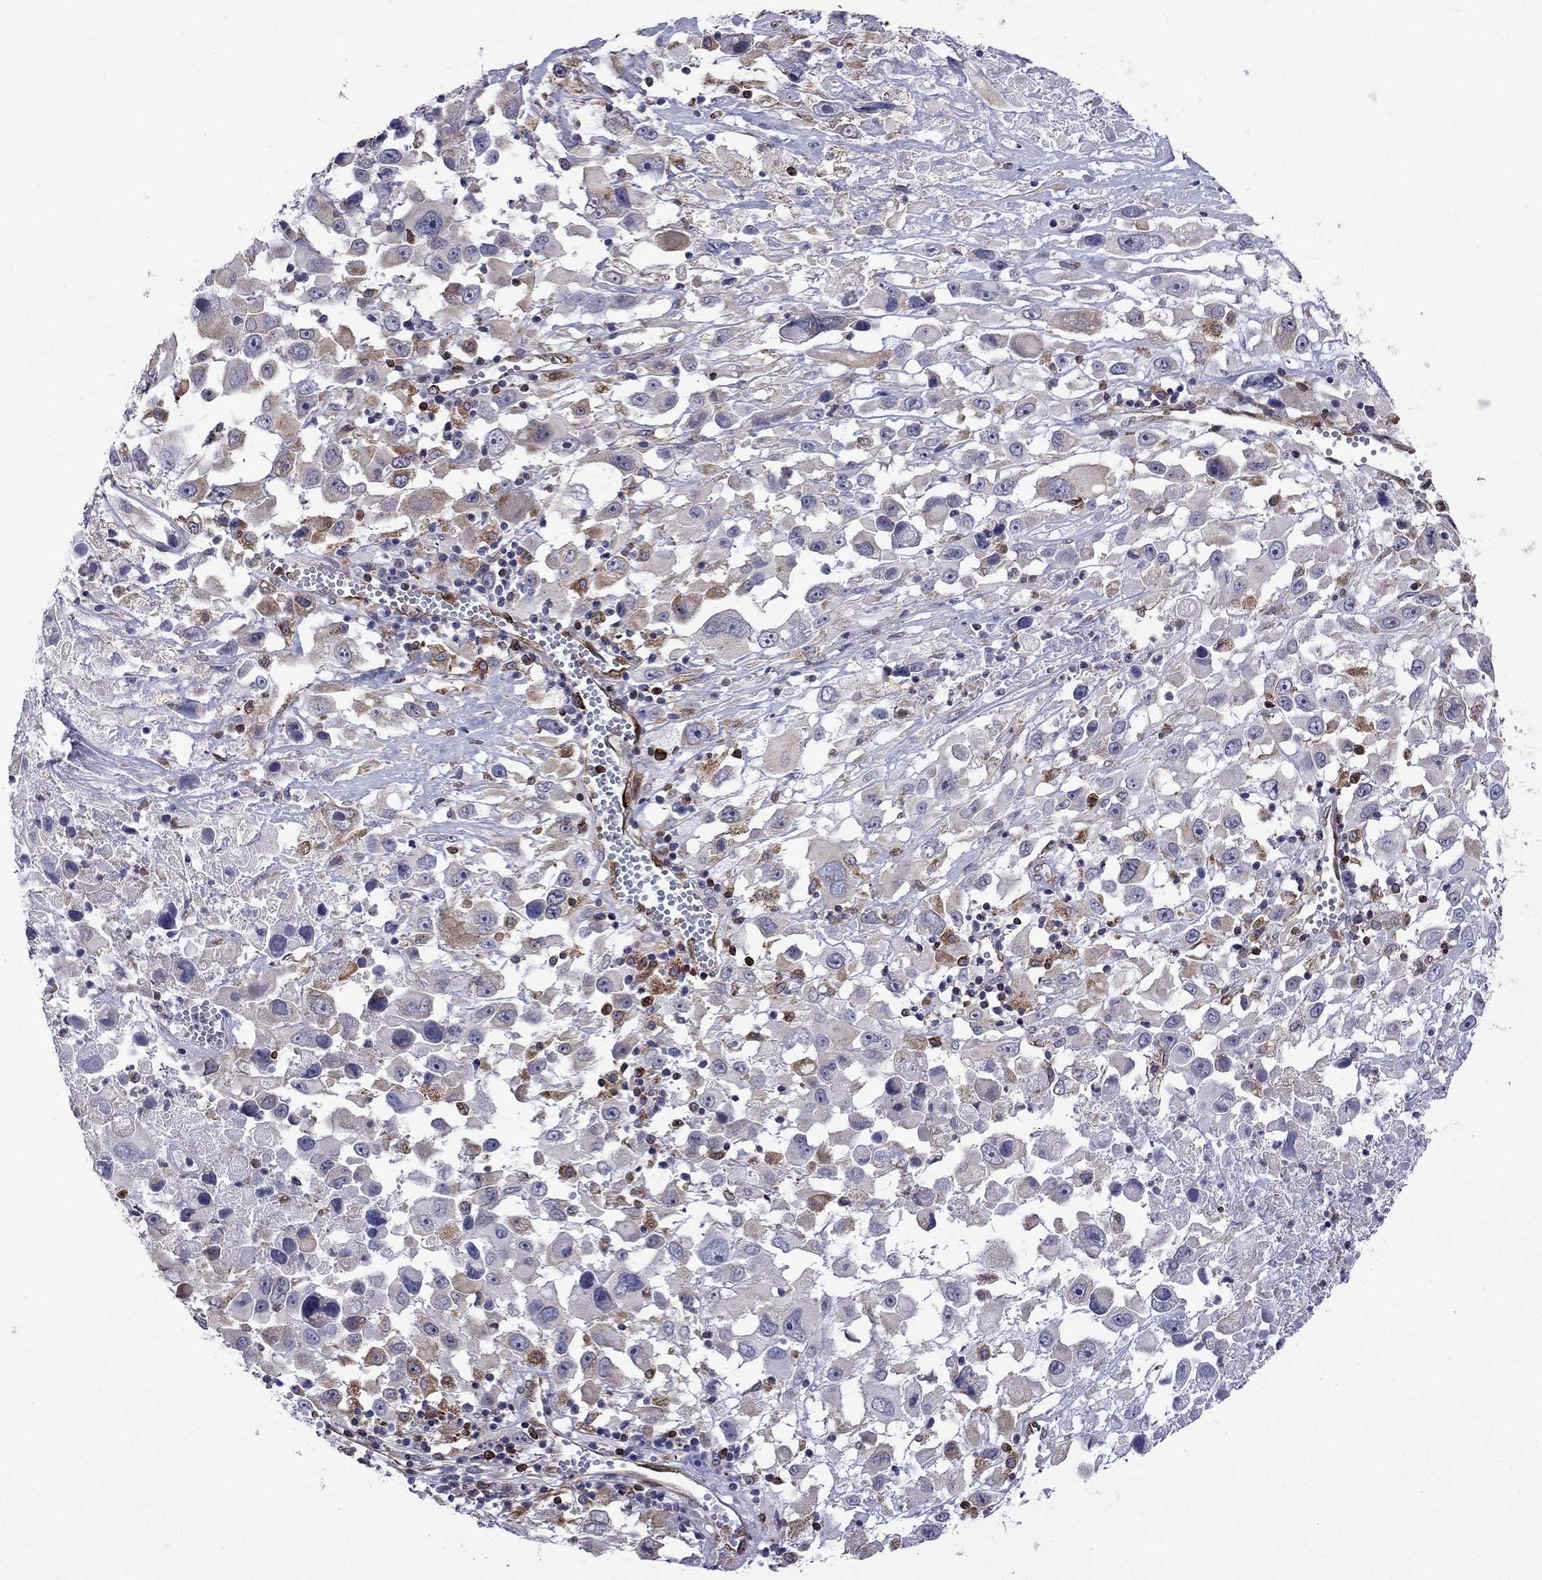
{"staining": {"intensity": "weak", "quantity": "<25%", "location": "cytoplasmic/membranous"}, "tissue": "melanoma", "cell_type": "Tumor cells", "image_type": "cancer", "snomed": [{"axis": "morphology", "description": "Malignant melanoma, Metastatic site"}, {"axis": "topography", "description": "Soft tissue"}], "caption": "Immunohistochemical staining of melanoma shows no significant expression in tumor cells.", "gene": "GNAL", "patient": {"sex": "male", "age": 50}}